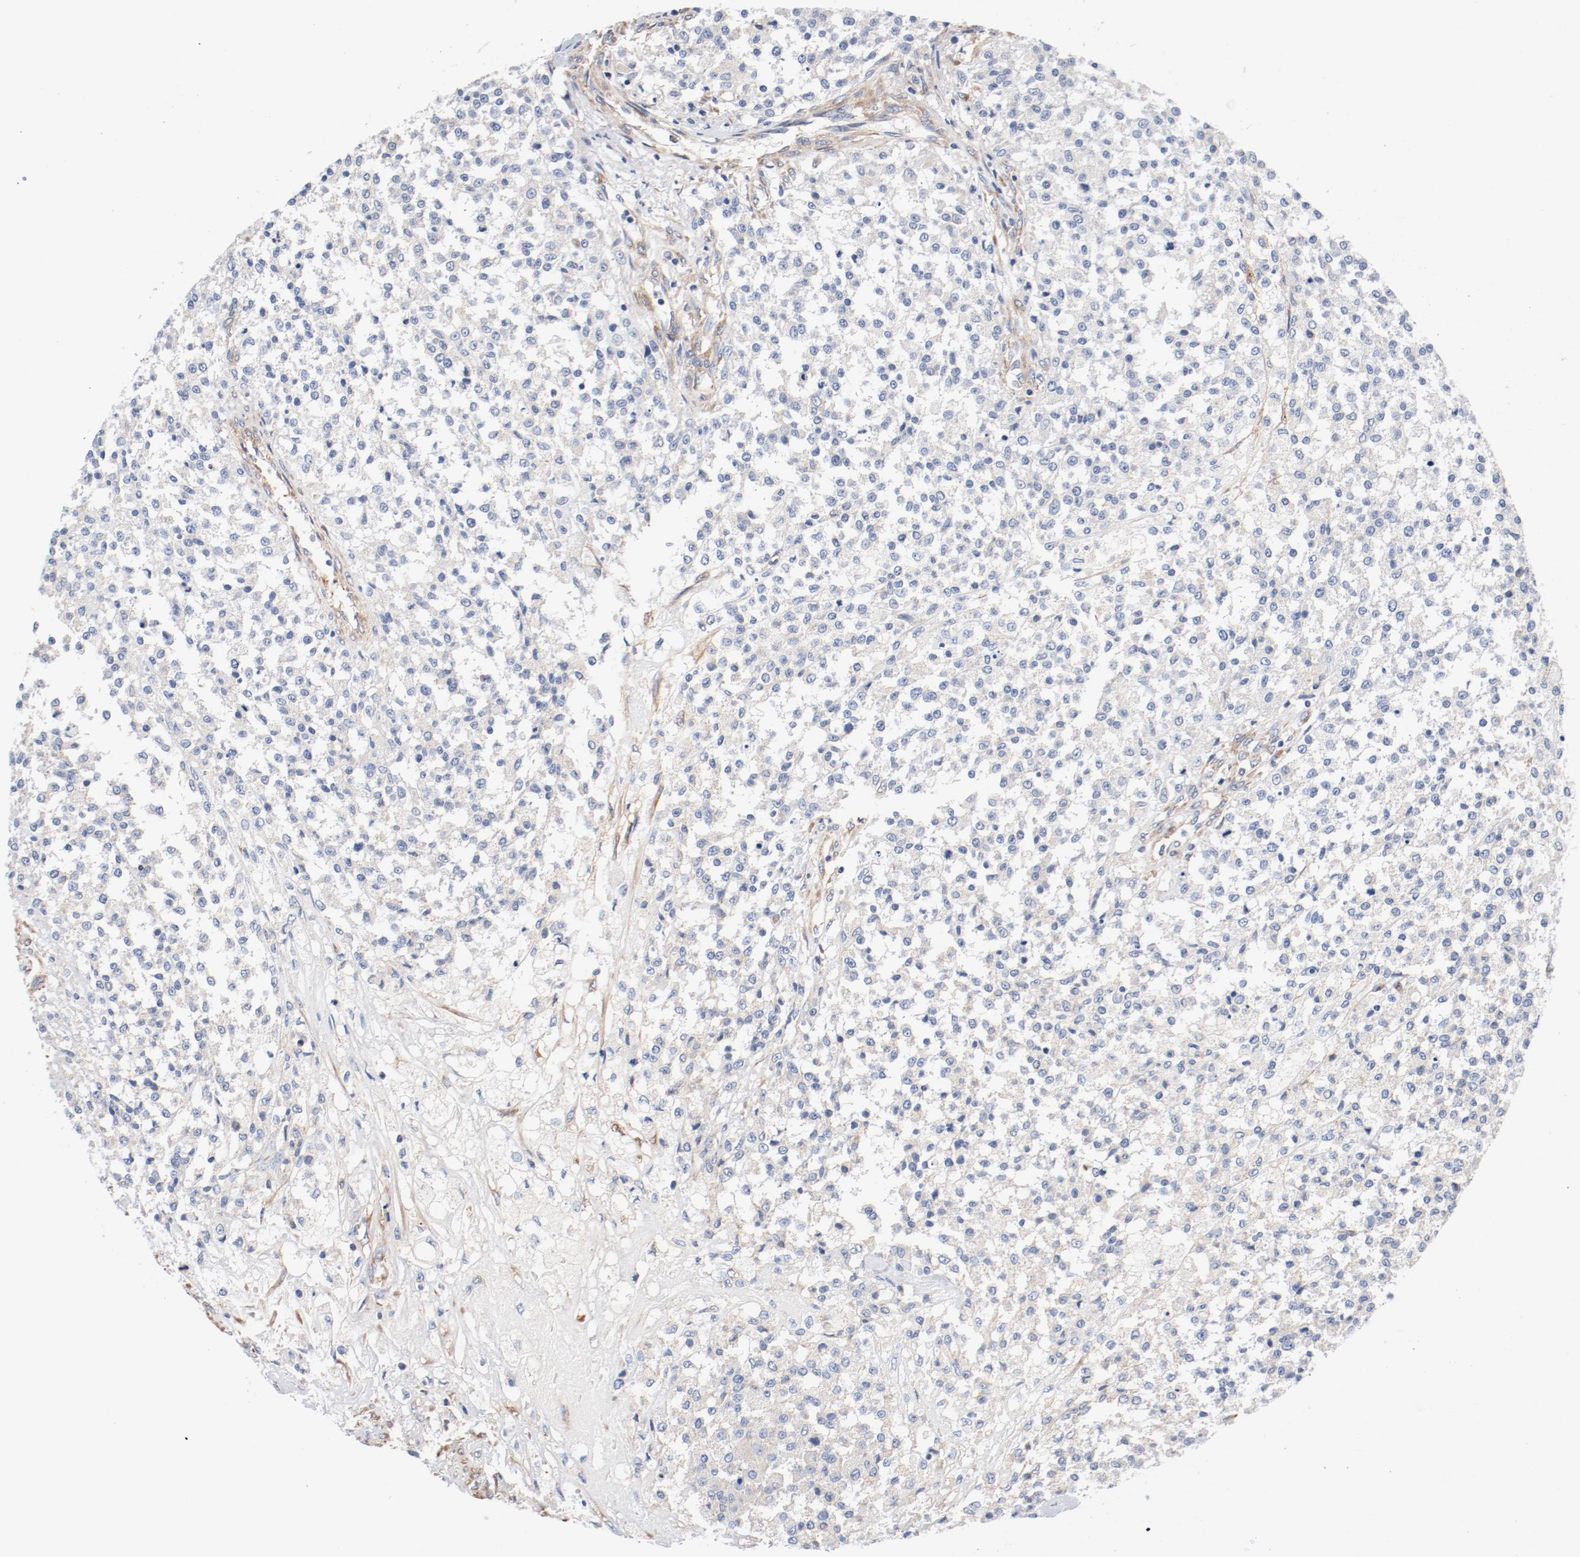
{"staining": {"intensity": "negative", "quantity": "none", "location": "none"}, "tissue": "testis cancer", "cell_type": "Tumor cells", "image_type": "cancer", "snomed": [{"axis": "morphology", "description": "Seminoma, NOS"}, {"axis": "topography", "description": "Testis"}], "caption": "Immunohistochemical staining of testis cancer (seminoma) exhibits no significant expression in tumor cells. The staining is performed using DAB (3,3'-diaminobenzidine) brown chromogen with nuclei counter-stained in using hematoxylin.", "gene": "ILK", "patient": {"sex": "male", "age": 59}}